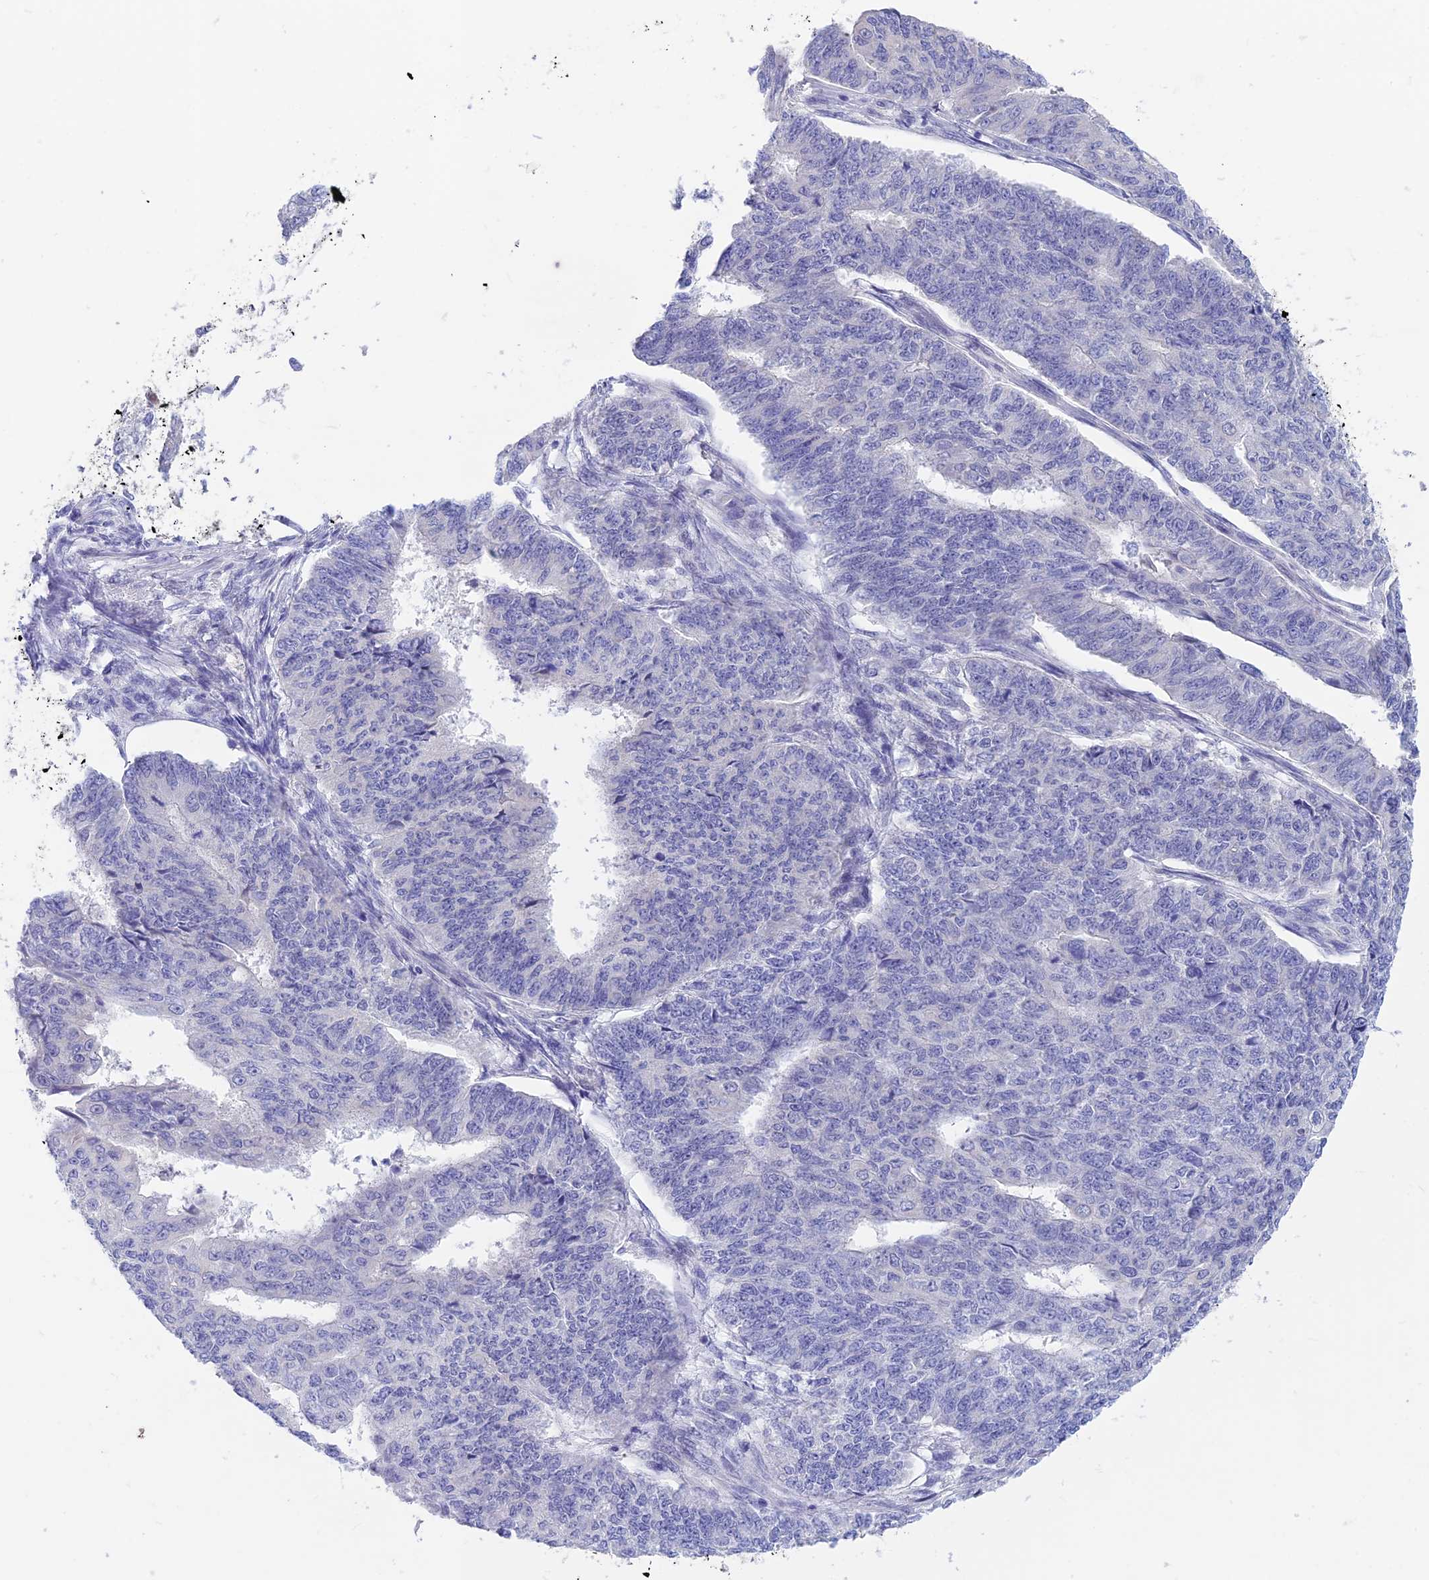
{"staining": {"intensity": "negative", "quantity": "none", "location": "none"}, "tissue": "endometrial cancer", "cell_type": "Tumor cells", "image_type": "cancer", "snomed": [{"axis": "morphology", "description": "Adenocarcinoma, NOS"}, {"axis": "topography", "description": "Endometrium"}], "caption": "Immunohistochemistry histopathology image of human endometrial cancer stained for a protein (brown), which demonstrates no positivity in tumor cells.", "gene": "SNTN", "patient": {"sex": "female", "age": 32}}